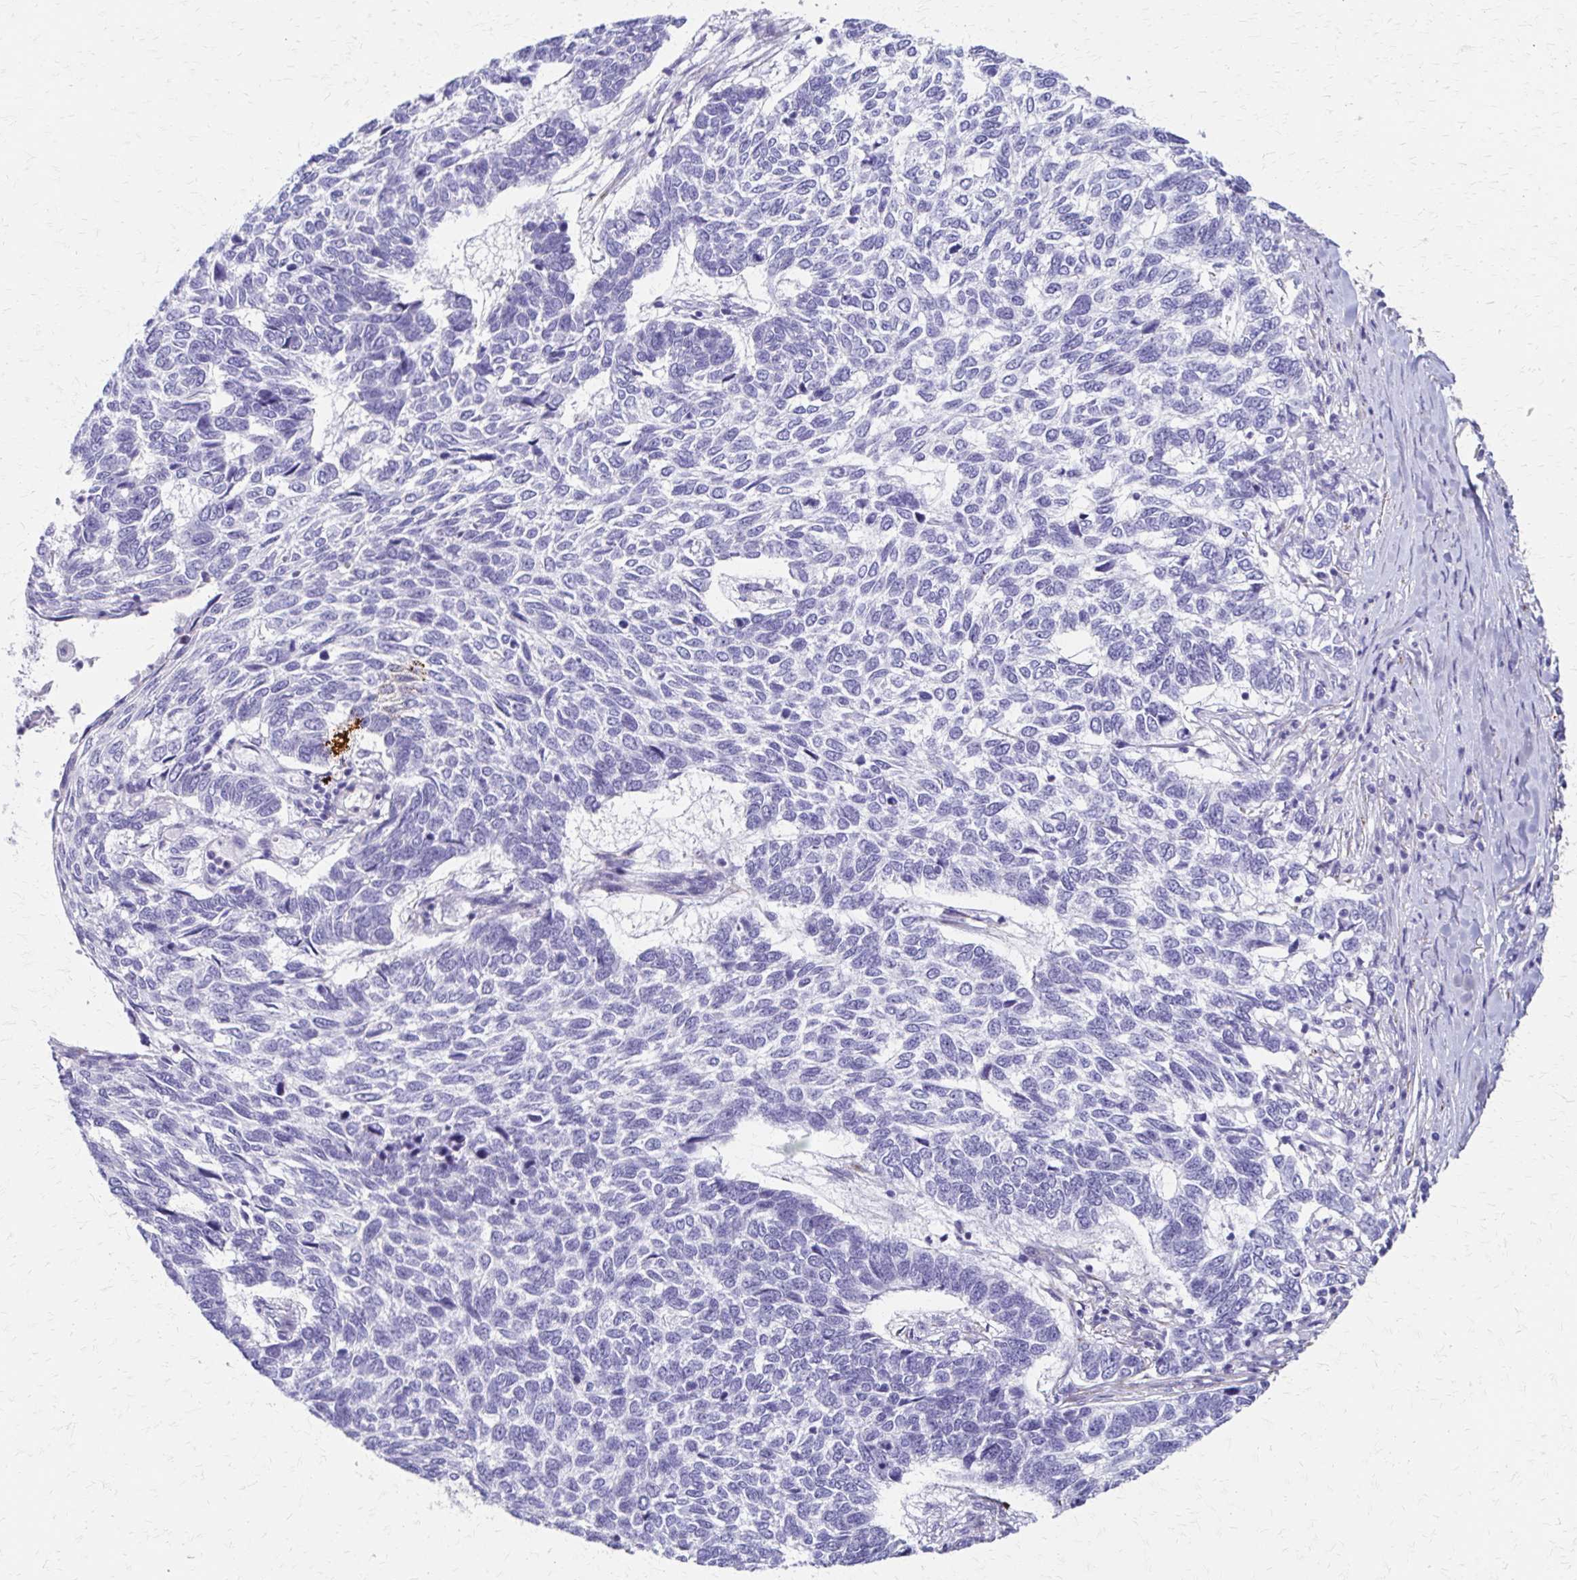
{"staining": {"intensity": "negative", "quantity": "none", "location": "none"}, "tissue": "skin cancer", "cell_type": "Tumor cells", "image_type": "cancer", "snomed": [{"axis": "morphology", "description": "Basal cell carcinoma"}, {"axis": "topography", "description": "Skin"}], "caption": "Immunohistochemical staining of human skin cancer (basal cell carcinoma) exhibits no significant positivity in tumor cells.", "gene": "ZSCAN5B", "patient": {"sex": "female", "age": 65}}